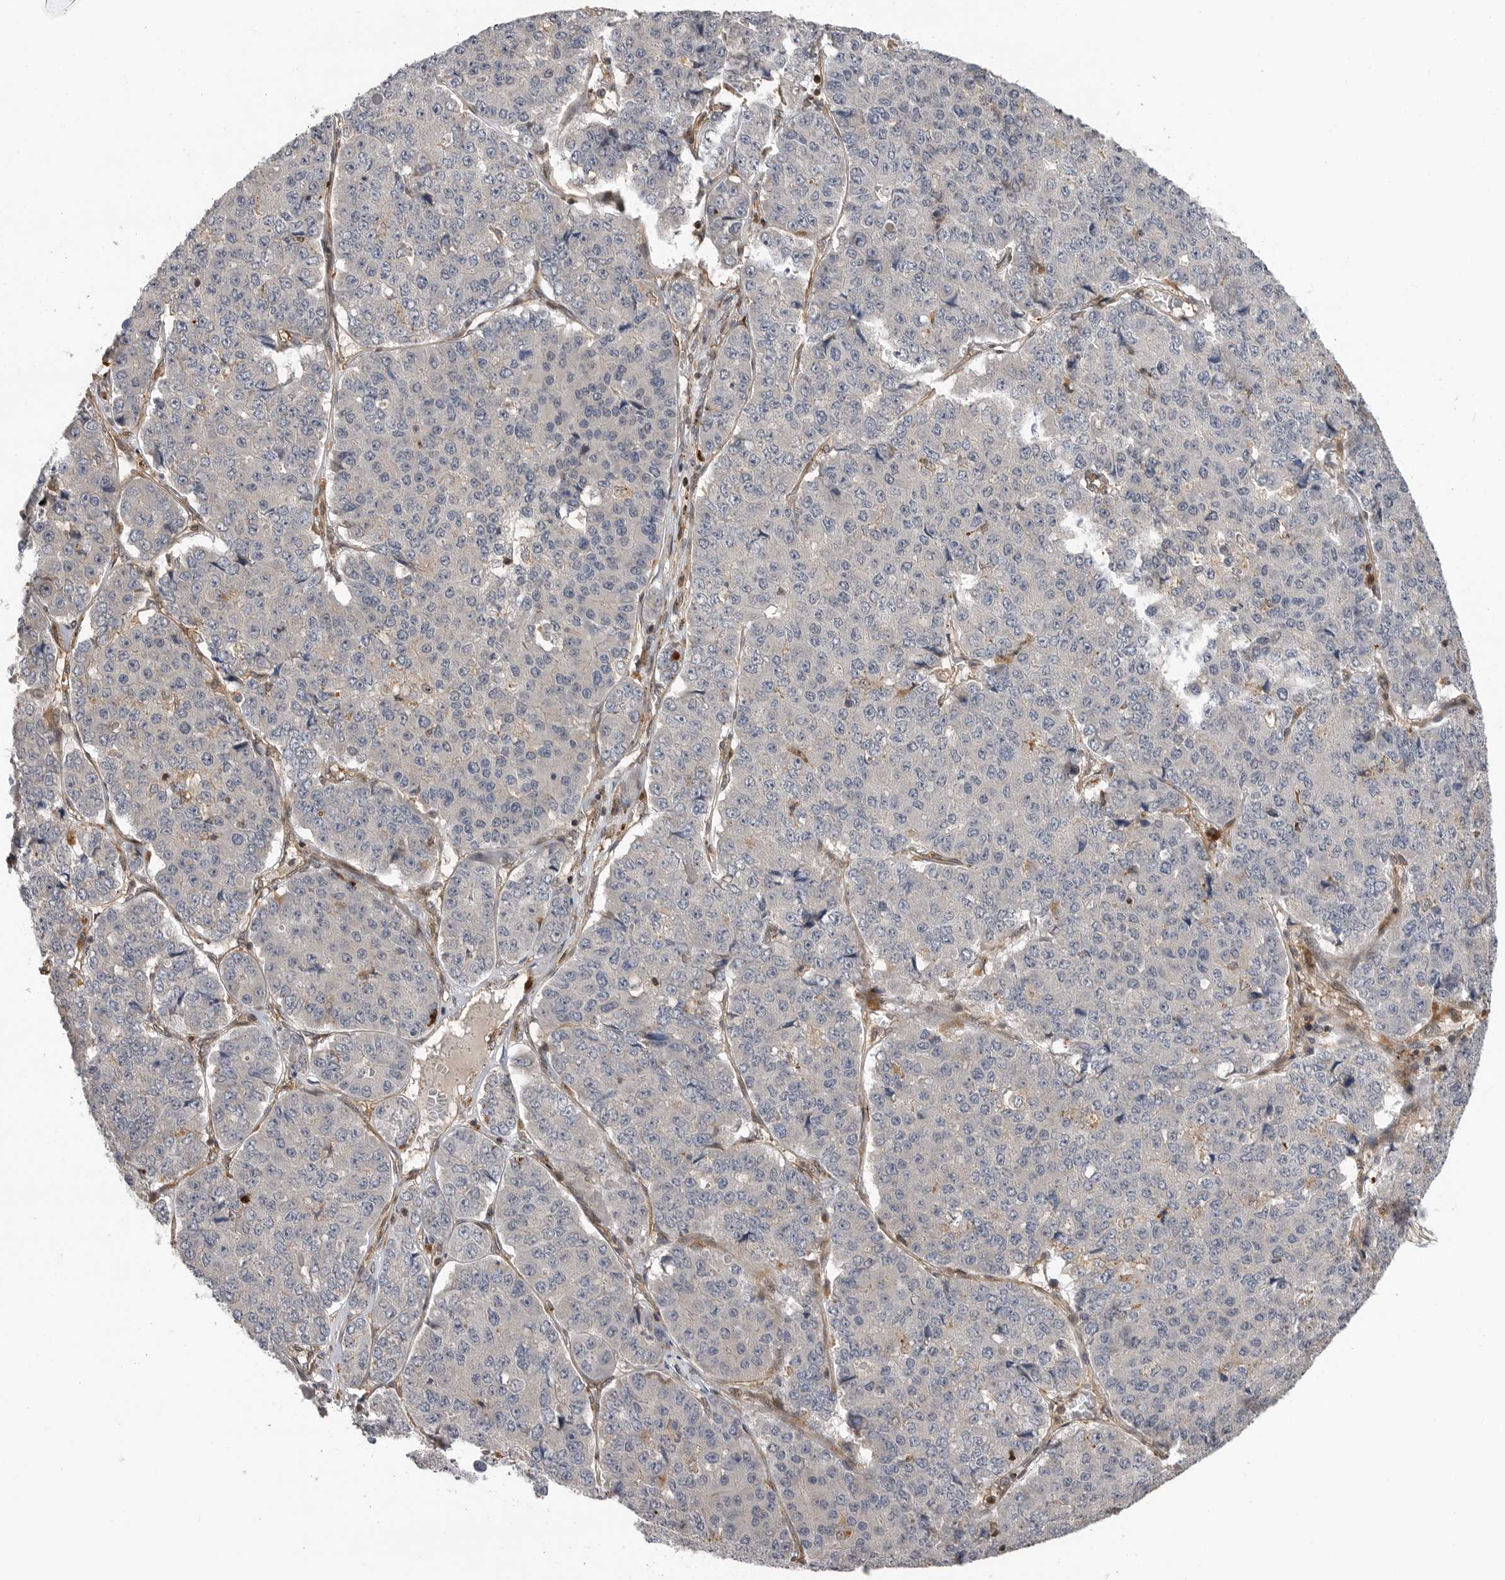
{"staining": {"intensity": "negative", "quantity": "none", "location": "none"}, "tissue": "pancreatic cancer", "cell_type": "Tumor cells", "image_type": "cancer", "snomed": [{"axis": "morphology", "description": "Adenocarcinoma, NOS"}, {"axis": "topography", "description": "Pancreas"}], "caption": "Tumor cells show no significant protein positivity in adenocarcinoma (pancreatic). (DAB (3,3'-diaminobenzidine) immunohistochemistry (IHC) visualized using brightfield microscopy, high magnification).", "gene": "TRIM56", "patient": {"sex": "male", "age": 50}}